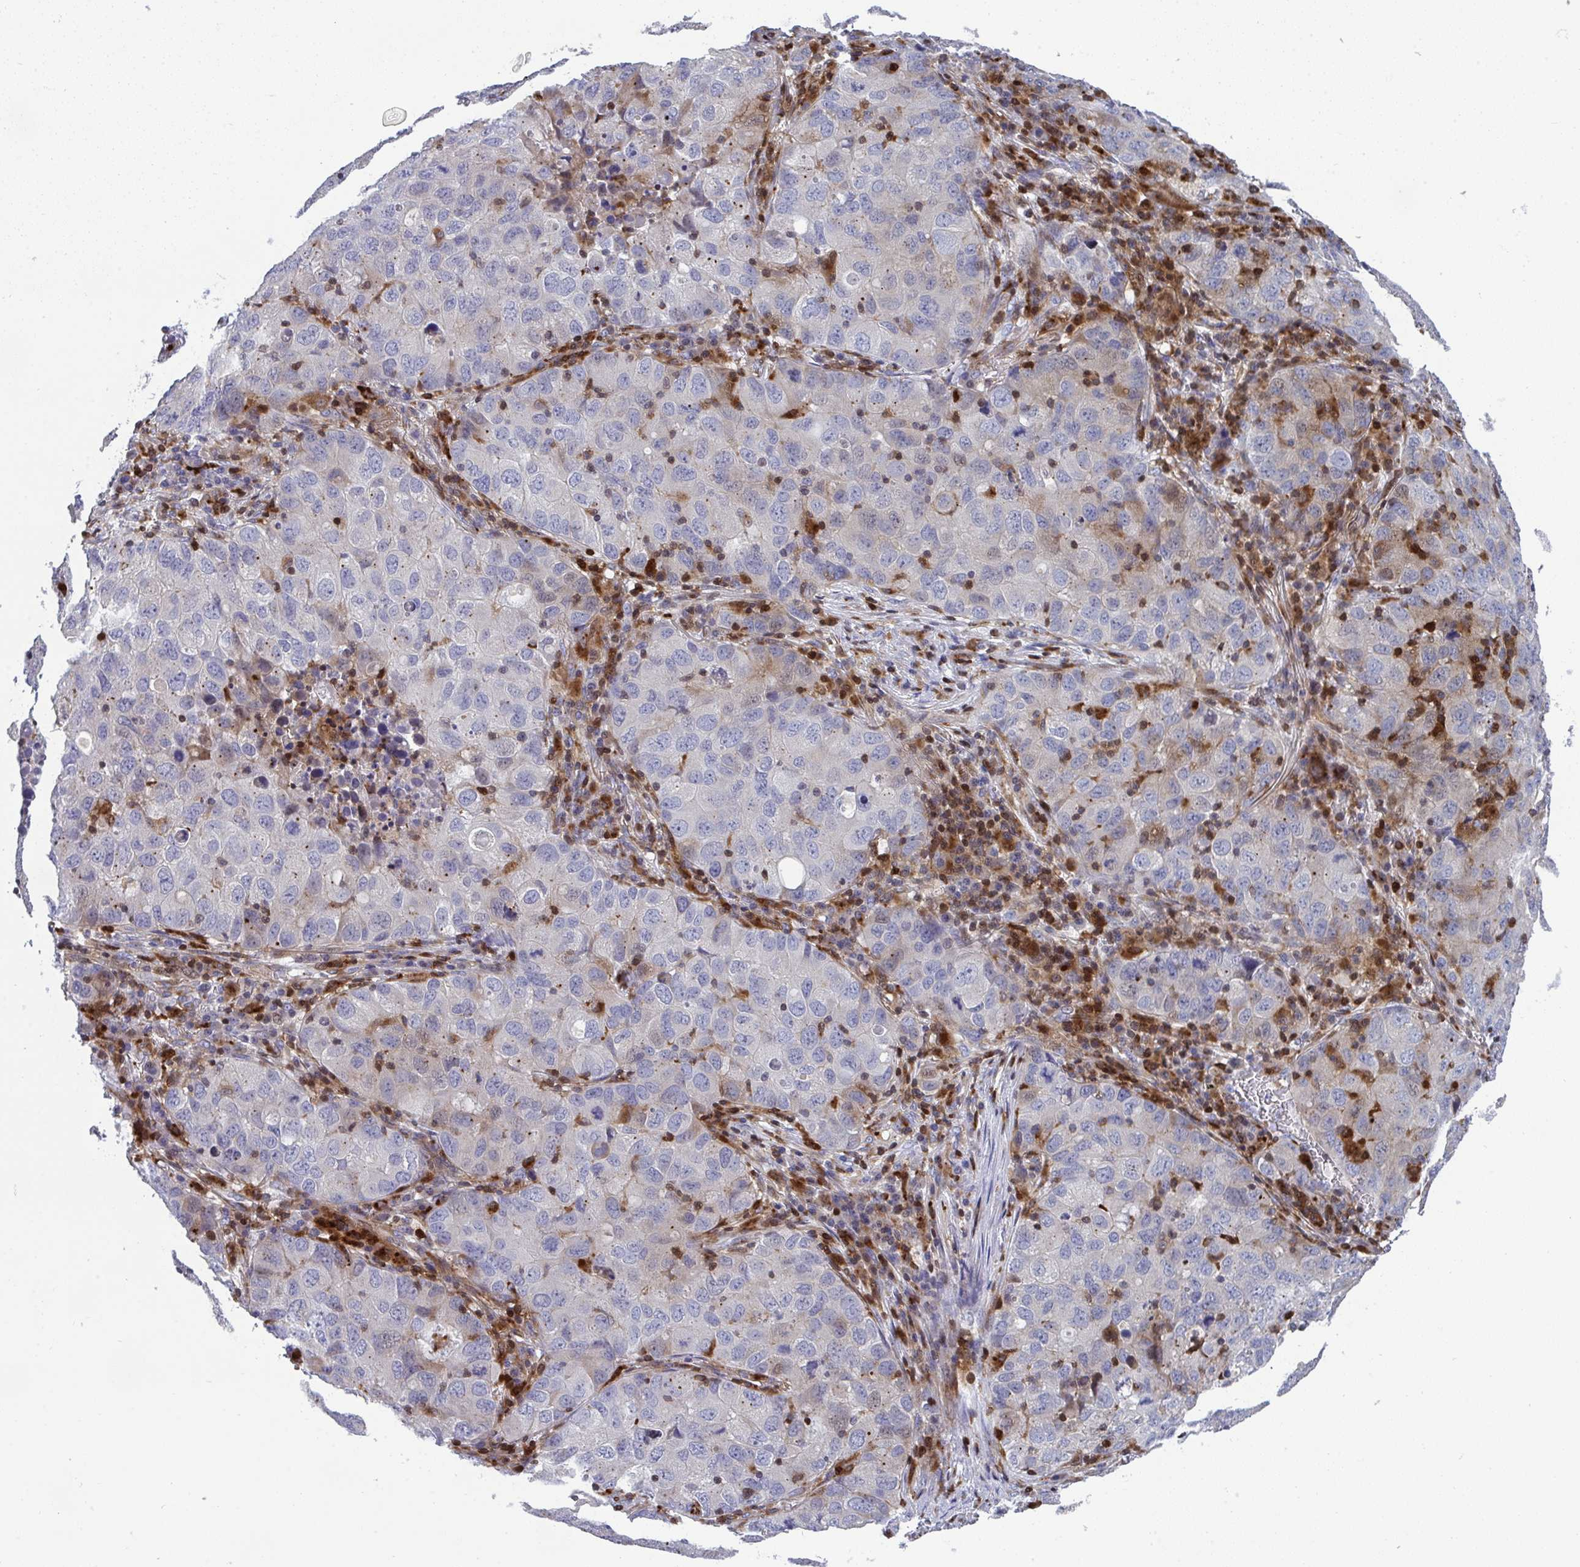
{"staining": {"intensity": "negative", "quantity": "none", "location": "none"}, "tissue": "lung cancer", "cell_type": "Tumor cells", "image_type": "cancer", "snomed": [{"axis": "morphology", "description": "Normal morphology"}, {"axis": "morphology", "description": "Adenocarcinoma, NOS"}, {"axis": "topography", "description": "Lymph node"}, {"axis": "topography", "description": "Lung"}], "caption": "The histopathology image reveals no significant staining in tumor cells of adenocarcinoma (lung). Nuclei are stained in blue.", "gene": "AOC2", "patient": {"sex": "female", "age": 51}}